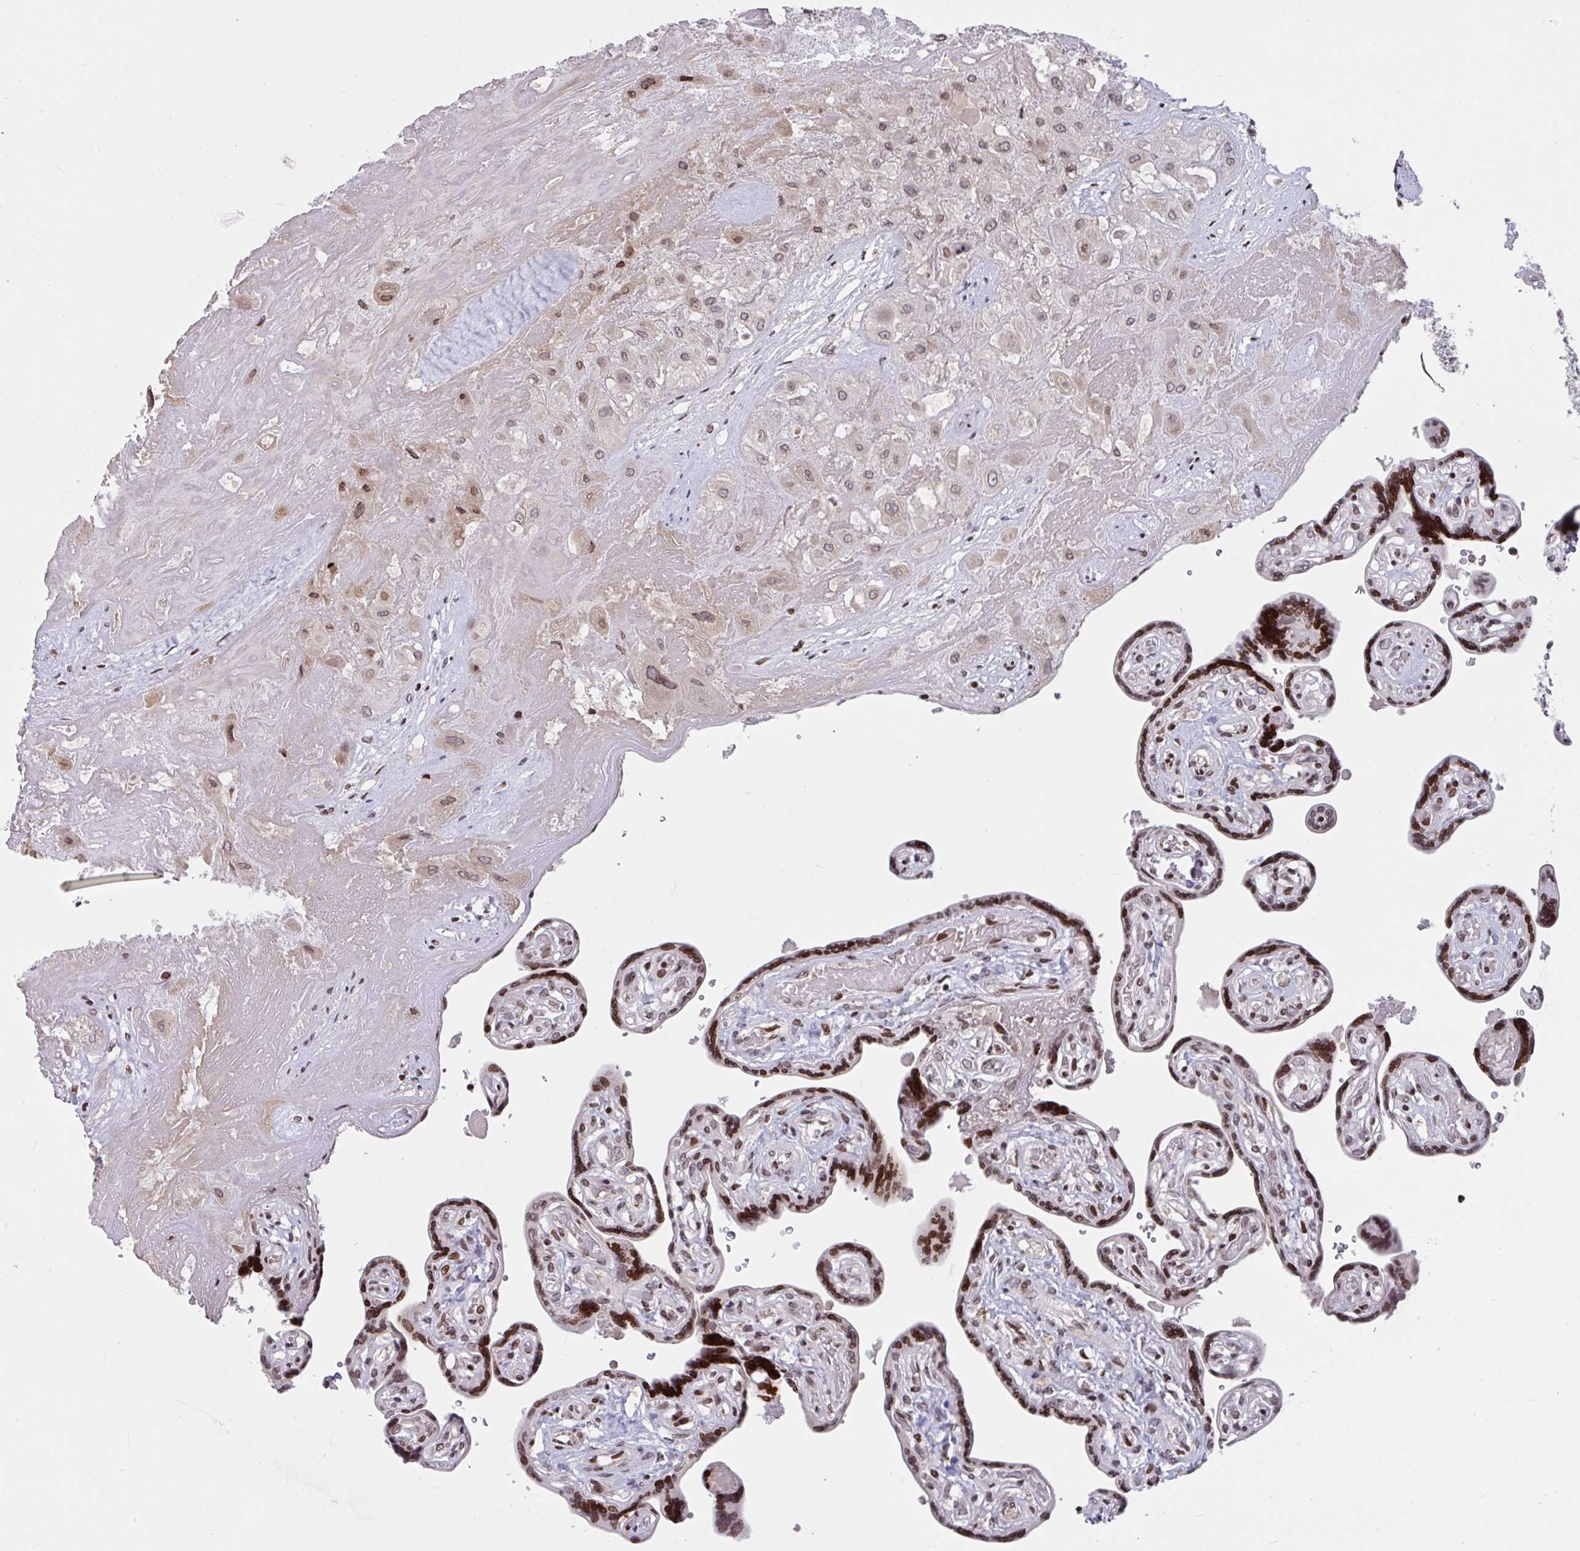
{"staining": {"intensity": "weak", "quantity": ">75%", "location": "nuclear"}, "tissue": "placenta", "cell_type": "Decidual cells", "image_type": "normal", "snomed": [{"axis": "morphology", "description": "Normal tissue, NOS"}, {"axis": "topography", "description": "Placenta"}], "caption": "Decidual cells reveal low levels of weak nuclear staining in about >75% of cells in unremarkable human placenta. (Stains: DAB in brown, nuclei in blue, Microscopy: brightfield microscopy at high magnification).", "gene": "PCDHB8", "patient": {"sex": "female", "age": 32}}